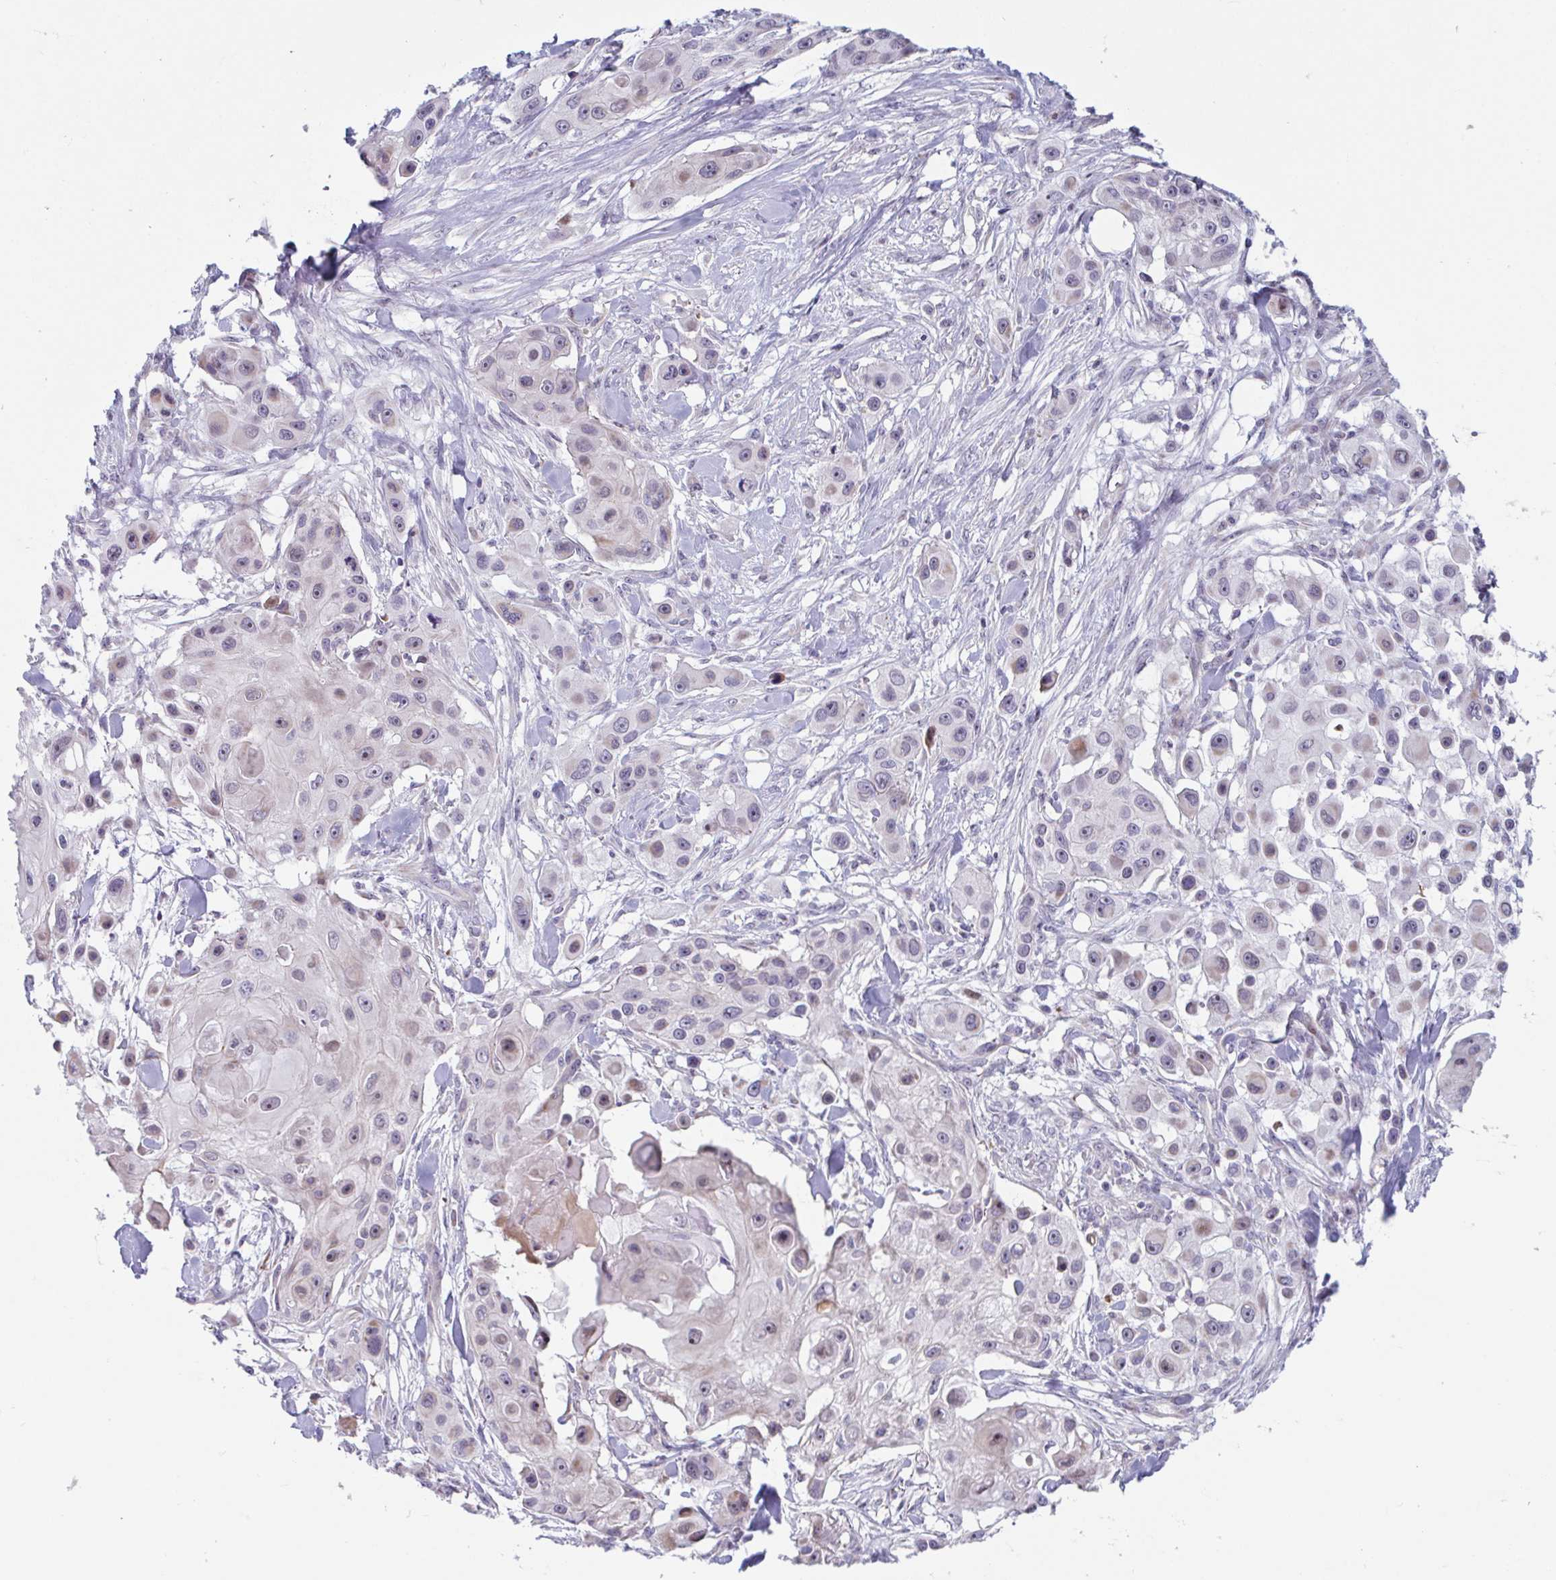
{"staining": {"intensity": "weak", "quantity": "<25%", "location": "cytoplasmic/membranous"}, "tissue": "skin cancer", "cell_type": "Tumor cells", "image_type": "cancer", "snomed": [{"axis": "morphology", "description": "Squamous cell carcinoma, NOS"}, {"axis": "topography", "description": "Skin"}], "caption": "The histopathology image reveals no significant expression in tumor cells of squamous cell carcinoma (skin).", "gene": "DUXA", "patient": {"sex": "male", "age": 63}}